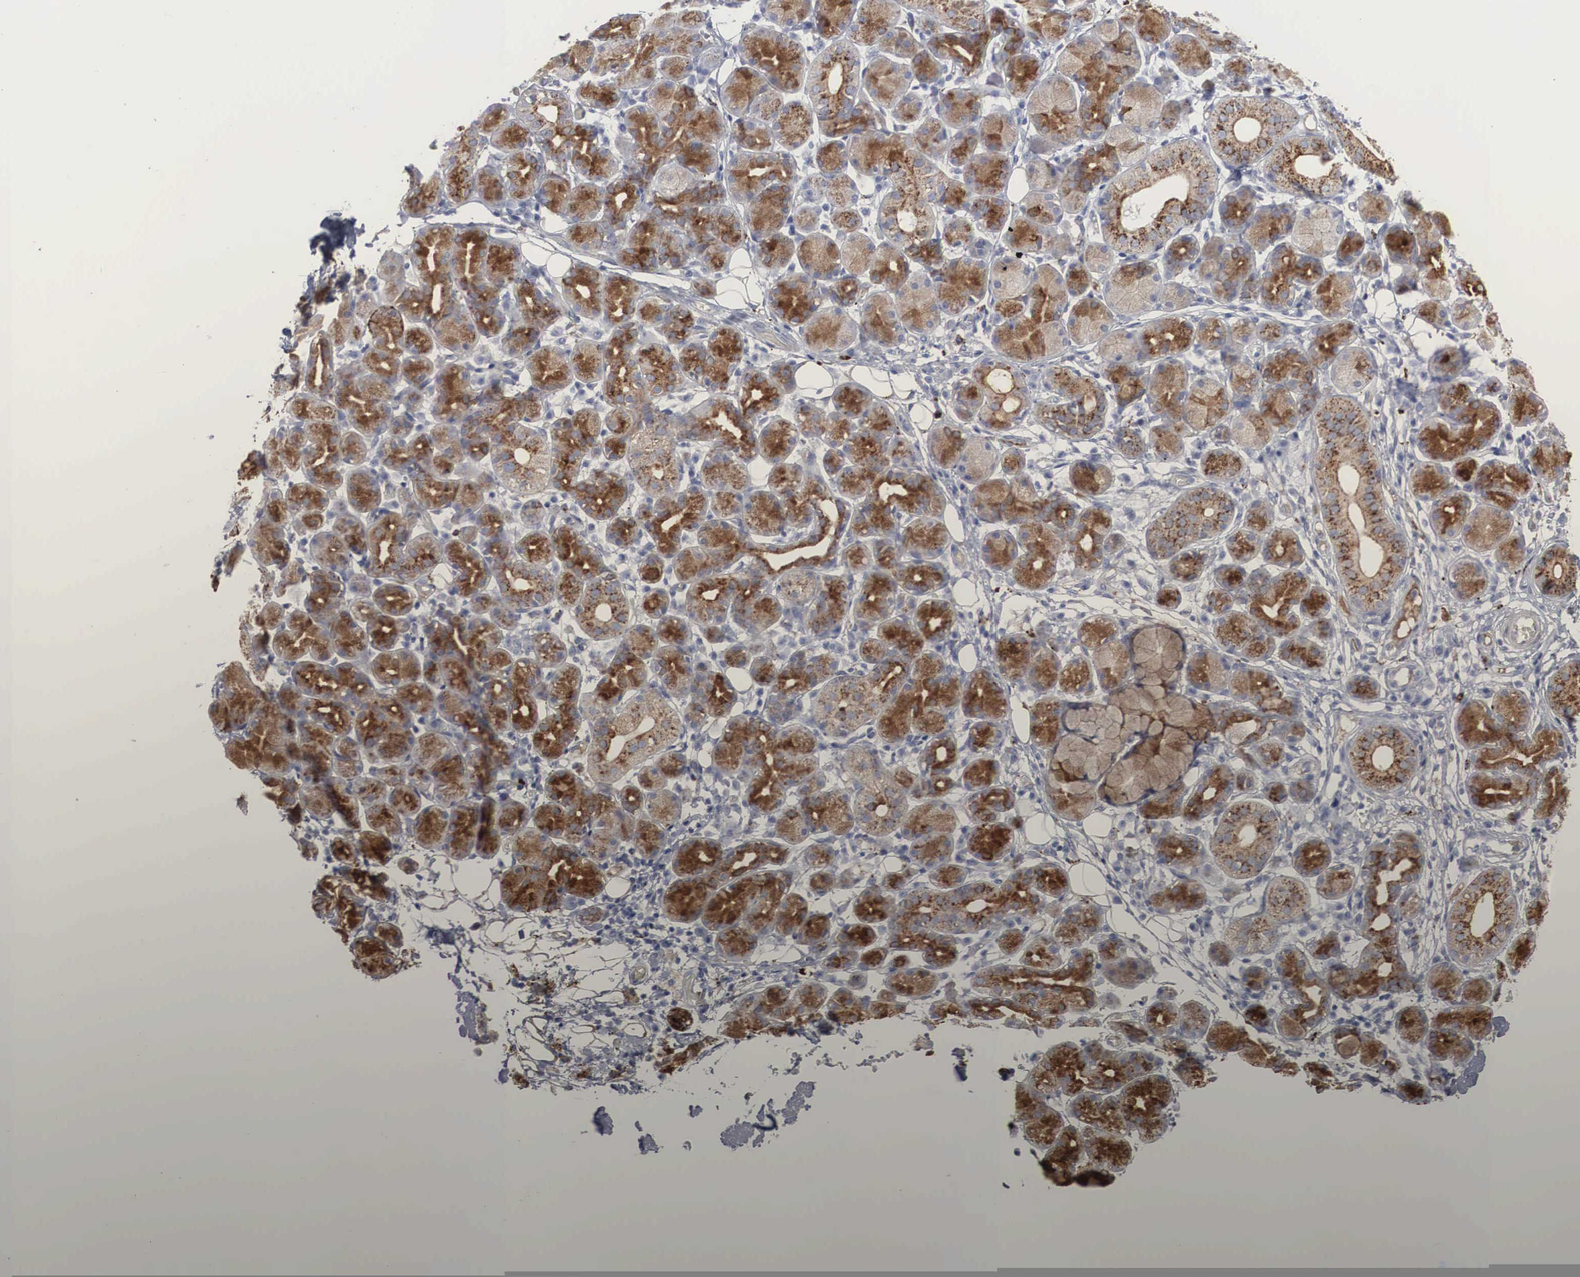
{"staining": {"intensity": "moderate", "quantity": ">75%", "location": "cytoplasmic/membranous"}, "tissue": "salivary gland", "cell_type": "Glandular cells", "image_type": "normal", "snomed": [{"axis": "morphology", "description": "Normal tissue, NOS"}, {"axis": "topography", "description": "Salivary gland"}, {"axis": "topography", "description": "Peripheral nerve tissue"}], "caption": "Glandular cells show medium levels of moderate cytoplasmic/membranous expression in about >75% of cells in unremarkable human salivary gland.", "gene": "LGALS3BP", "patient": {"sex": "male", "age": 62}}